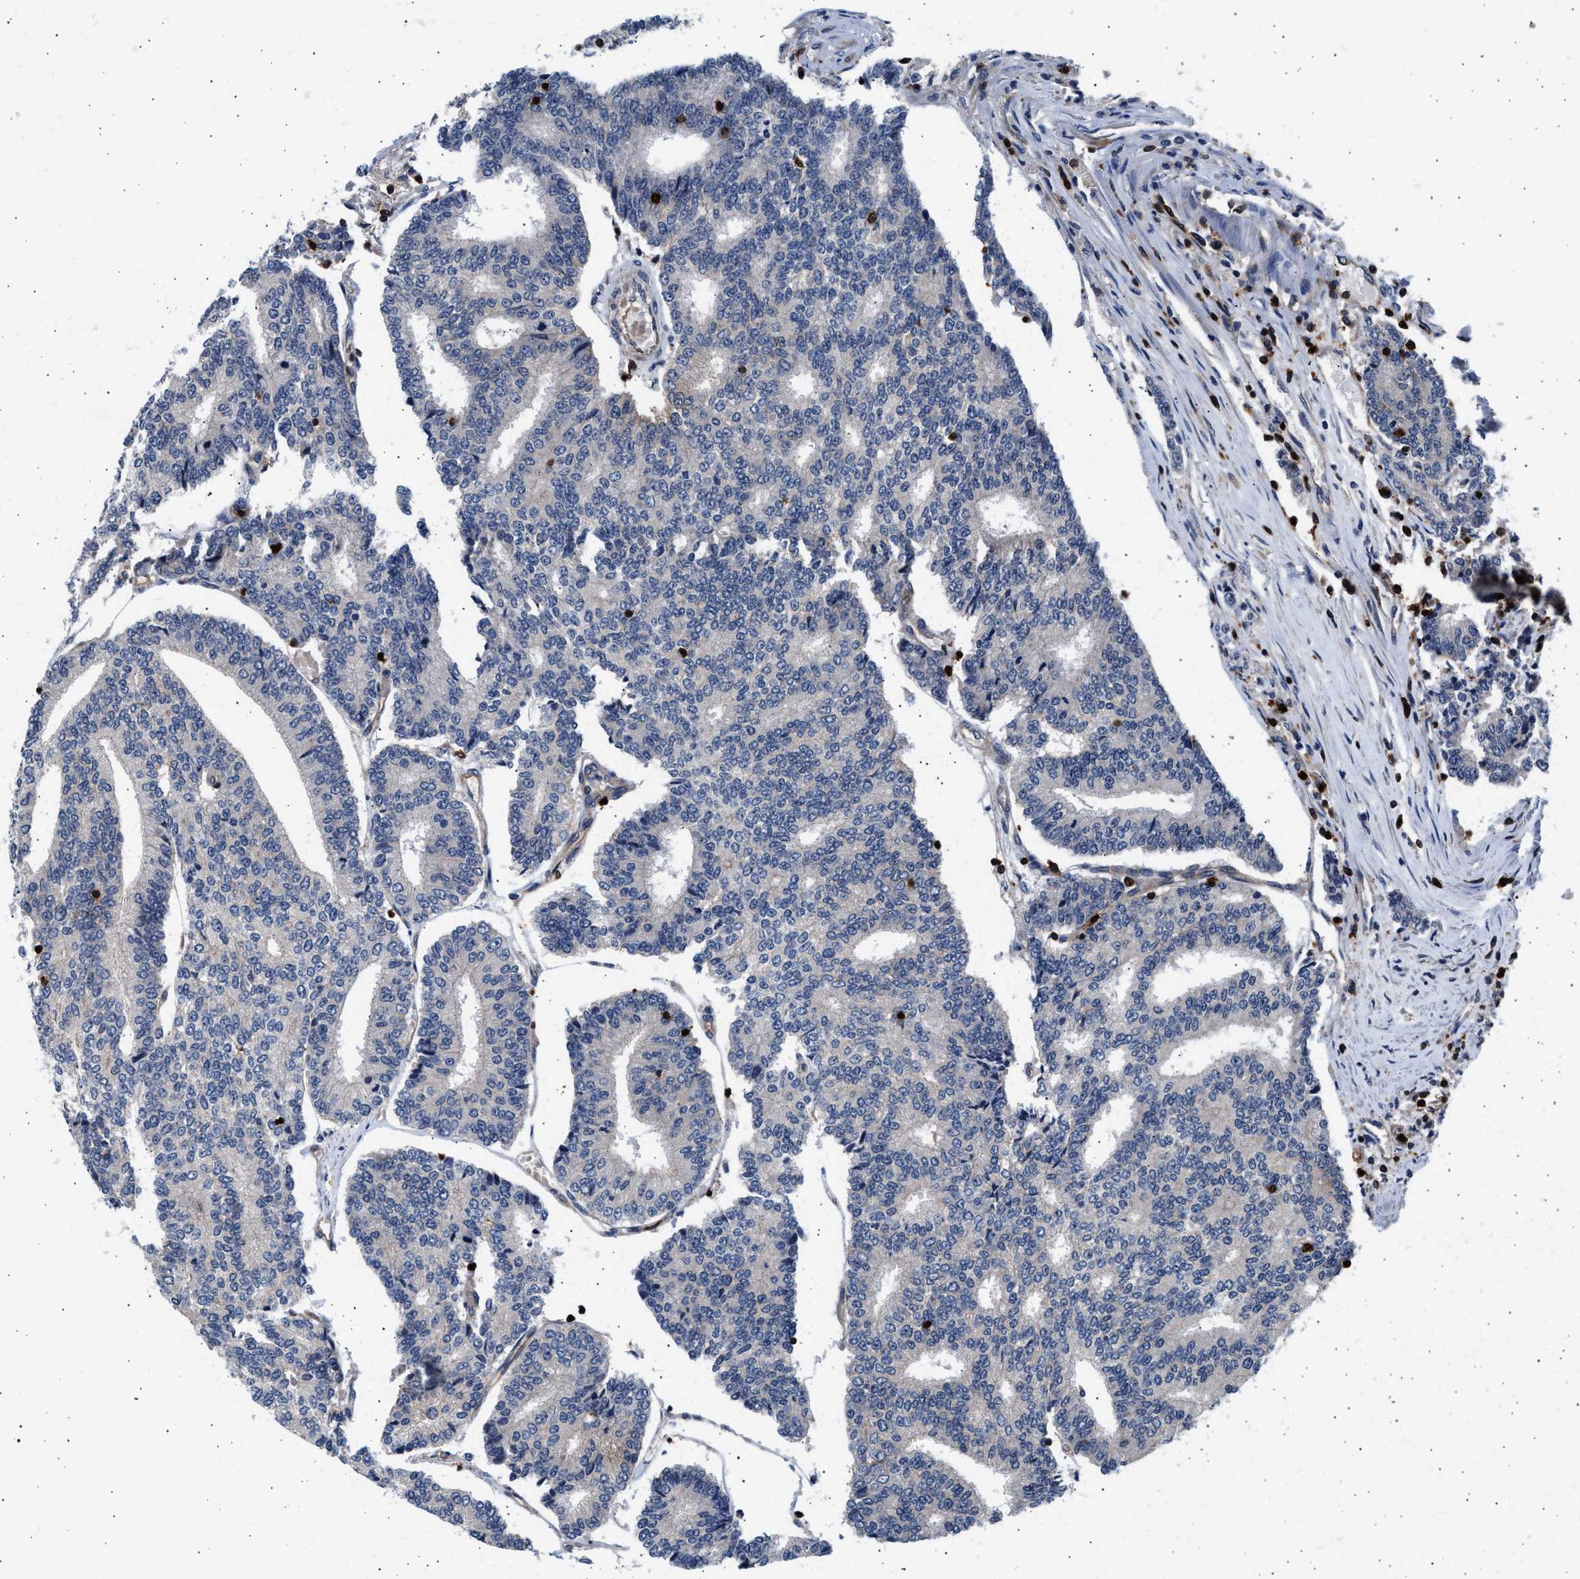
{"staining": {"intensity": "negative", "quantity": "none", "location": "none"}, "tissue": "prostate cancer", "cell_type": "Tumor cells", "image_type": "cancer", "snomed": [{"axis": "morphology", "description": "Normal tissue, NOS"}, {"axis": "morphology", "description": "Adenocarcinoma, High grade"}, {"axis": "topography", "description": "Prostate"}, {"axis": "topography", "description": "Seminal veicle"}], "caption": "An immunohistochemistry (IHC) micrograph of prostate cancer (adenocarcinoma (high-grade)) is shown. There is no staining in tumor cells of prostate cancer (adenocarcinoma (high-grade)). (Stains: DAB immunohistochemistry (IHC) with hematoxylin counter stain, Microscopy: brightfield microscopy at high magnification).", "gene": "GRAP2", "patient": {"sex": "male", "age": 55}}